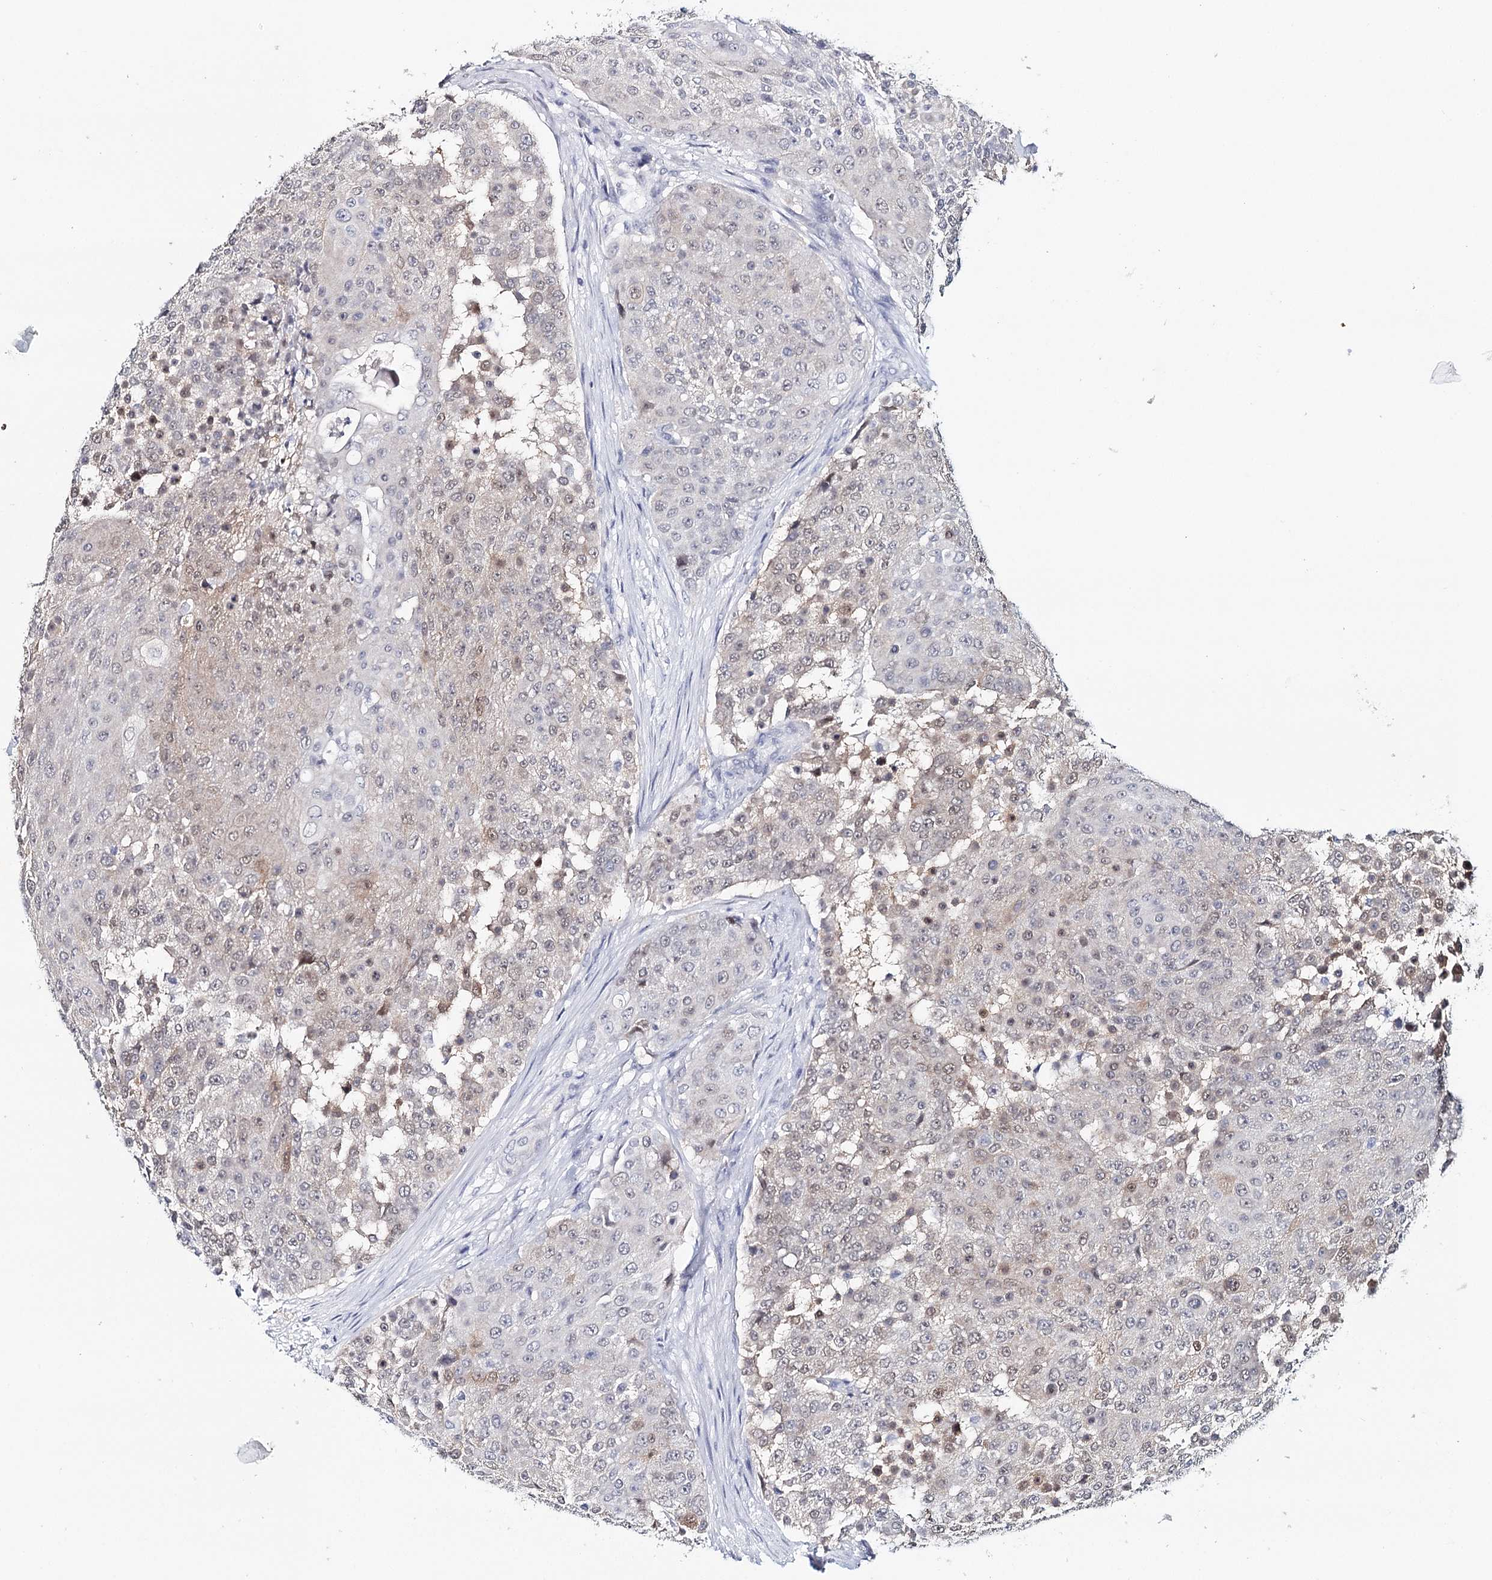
{"staining": {"intensity": "weak", "quantity": "<25%", "location": "cytoplasmic/membranous,nuclear"}, "tissue": "urothelial cancer", "cell_type": "Tumor cells", "image_type": "cancer", "snomed": [{"axis": "morphology", "description": "Urothelial carcinoma, High grade"}, {"axis": "topography", "description": "Urinary bladder"}], "caption": "Urothelial cancer stained for a protein using immunohistochemistry displays no positivity tumor cells.", "gene": "HSPA4L", "patient": {"sex": "female", "age": 63}}